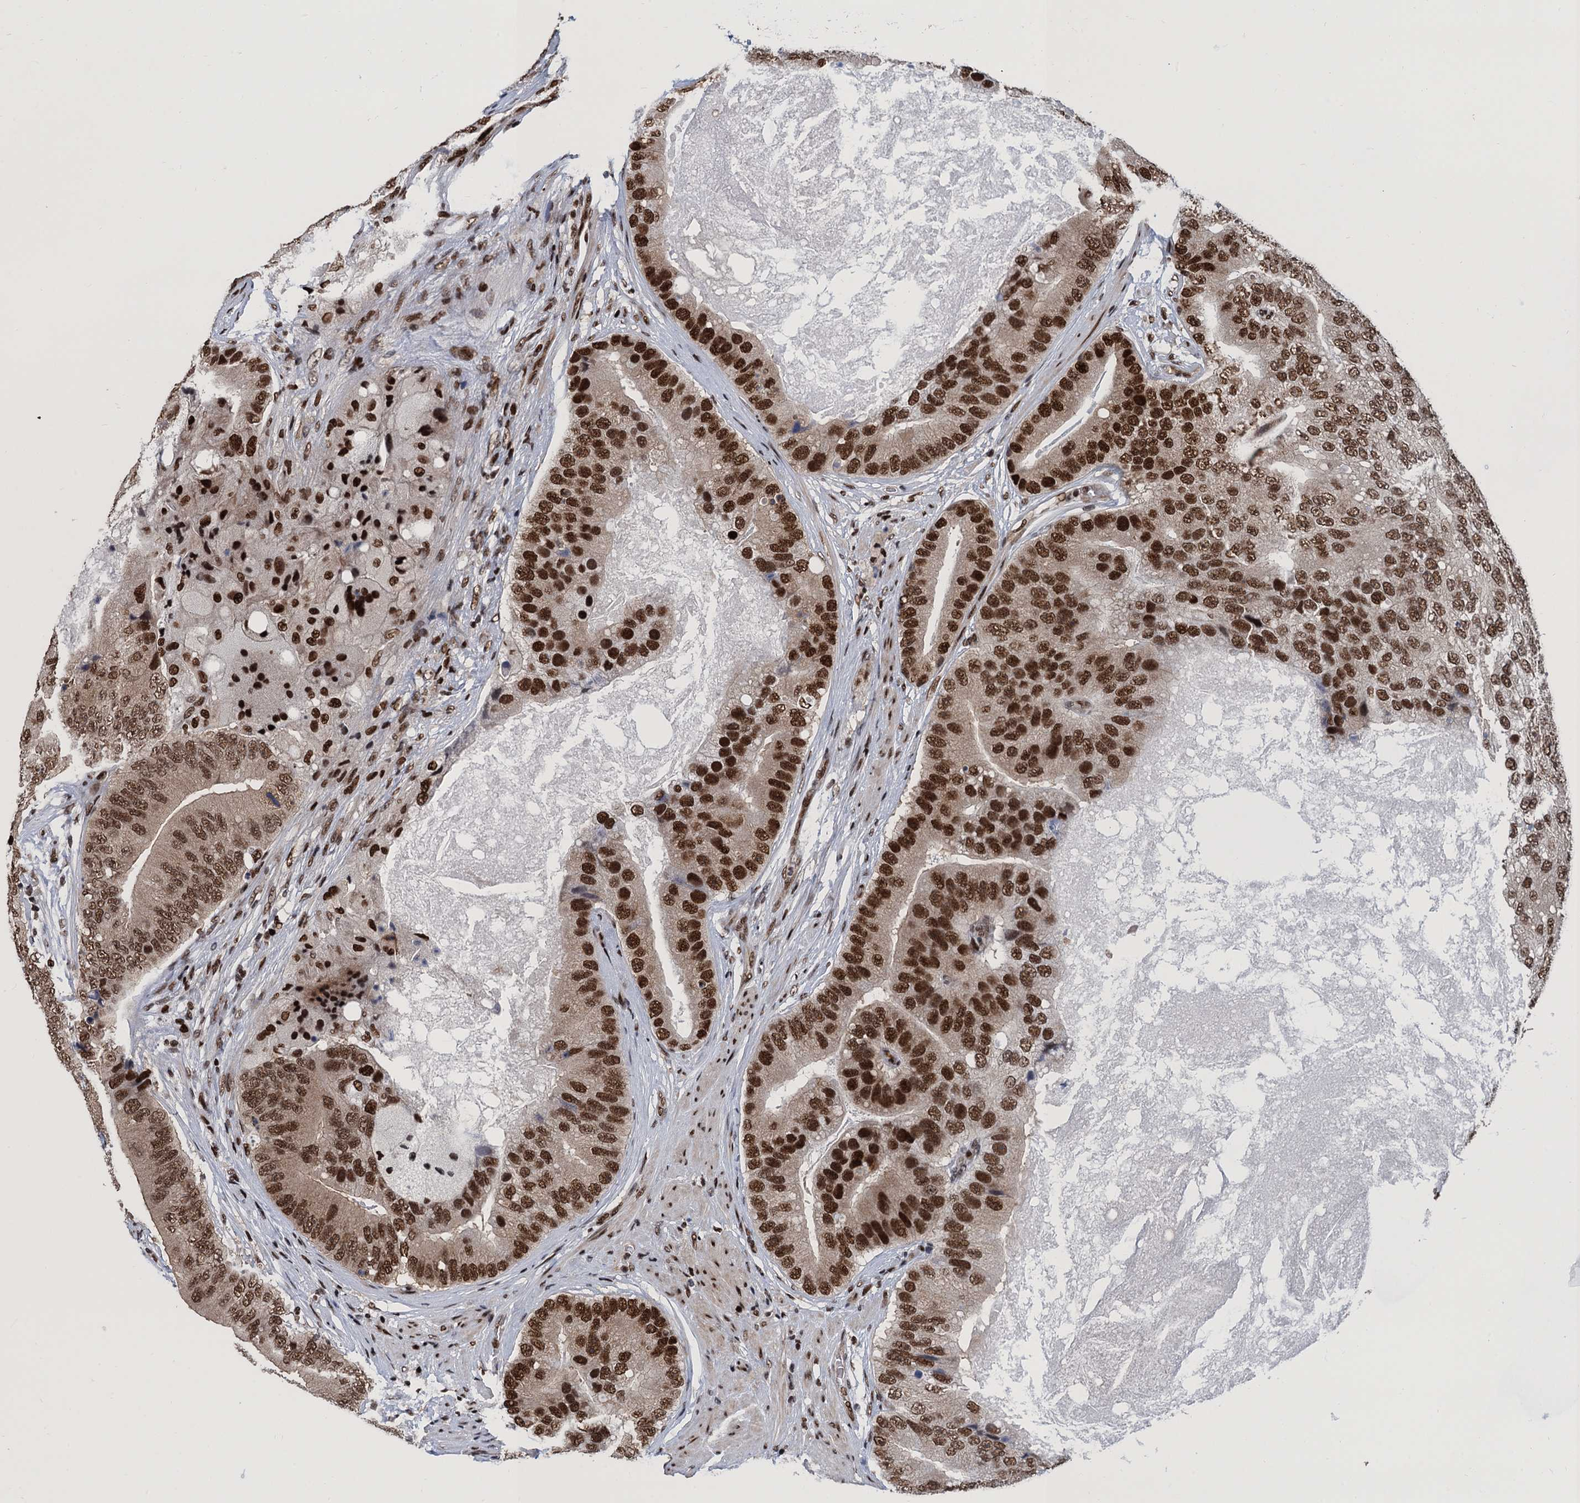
{"staining": {"intensity": "strong", "quantity": ">75%", "location": "nuclear"}, "tissue": "prostate cancer", "cell_type": "Tumor cells", "image_type": "cancer", "snomed": [{"axis": "morphology", "description": "Adenocarcinoma, High grade"}, {"axis": "topography", "description": "Prostate"}], "caption": "Prostate cancer tissue displays strong nuclear expression in approximately >75% of tumor cells, visualized by immunohistochemistry.", "gene": "PPP4R1", "patient": {"sex": "male", "age": 70}}